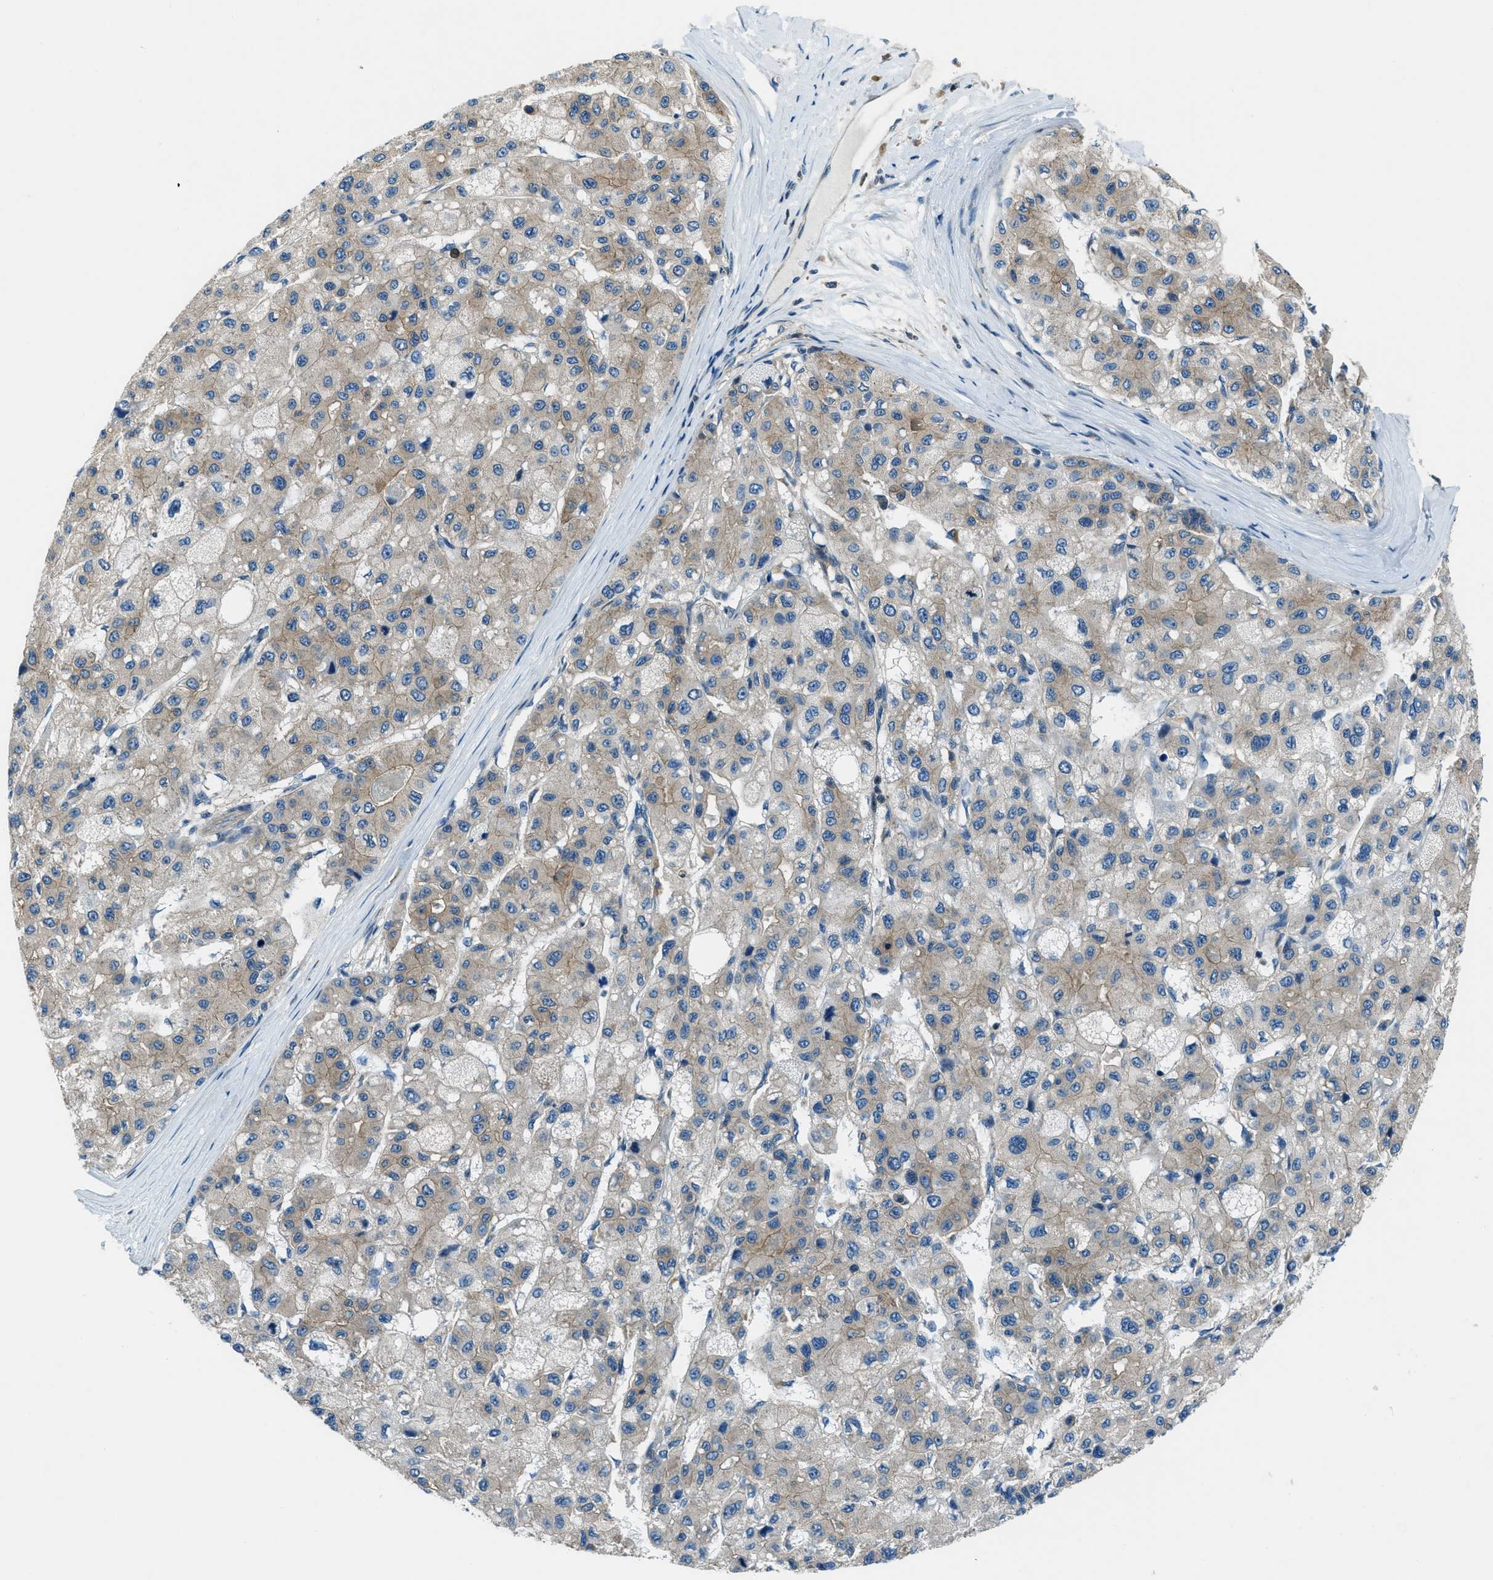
{"staining": {"intensity": "weak", "quantity": ">75%", "location": "cytoplasmic/membranous"}, "tissue": "liver cancer", "cell_type": "Tumor cells", "image_type": "cancer", "snomed": [{"axis": "morphology", "description": "Carcinoma, Hepatocellular, NOS"}, {"axis": "topography", "description": "Liver"}], "caption": "A high-resolution photomicrograph shows IHC staining of liver cancer, which exhibits weak cytoplasmic/membranous positivity in approximately >75% of tumor cells.", "gene": "ARFGAP2", "patient": {"sex": "male", "age": 80}}